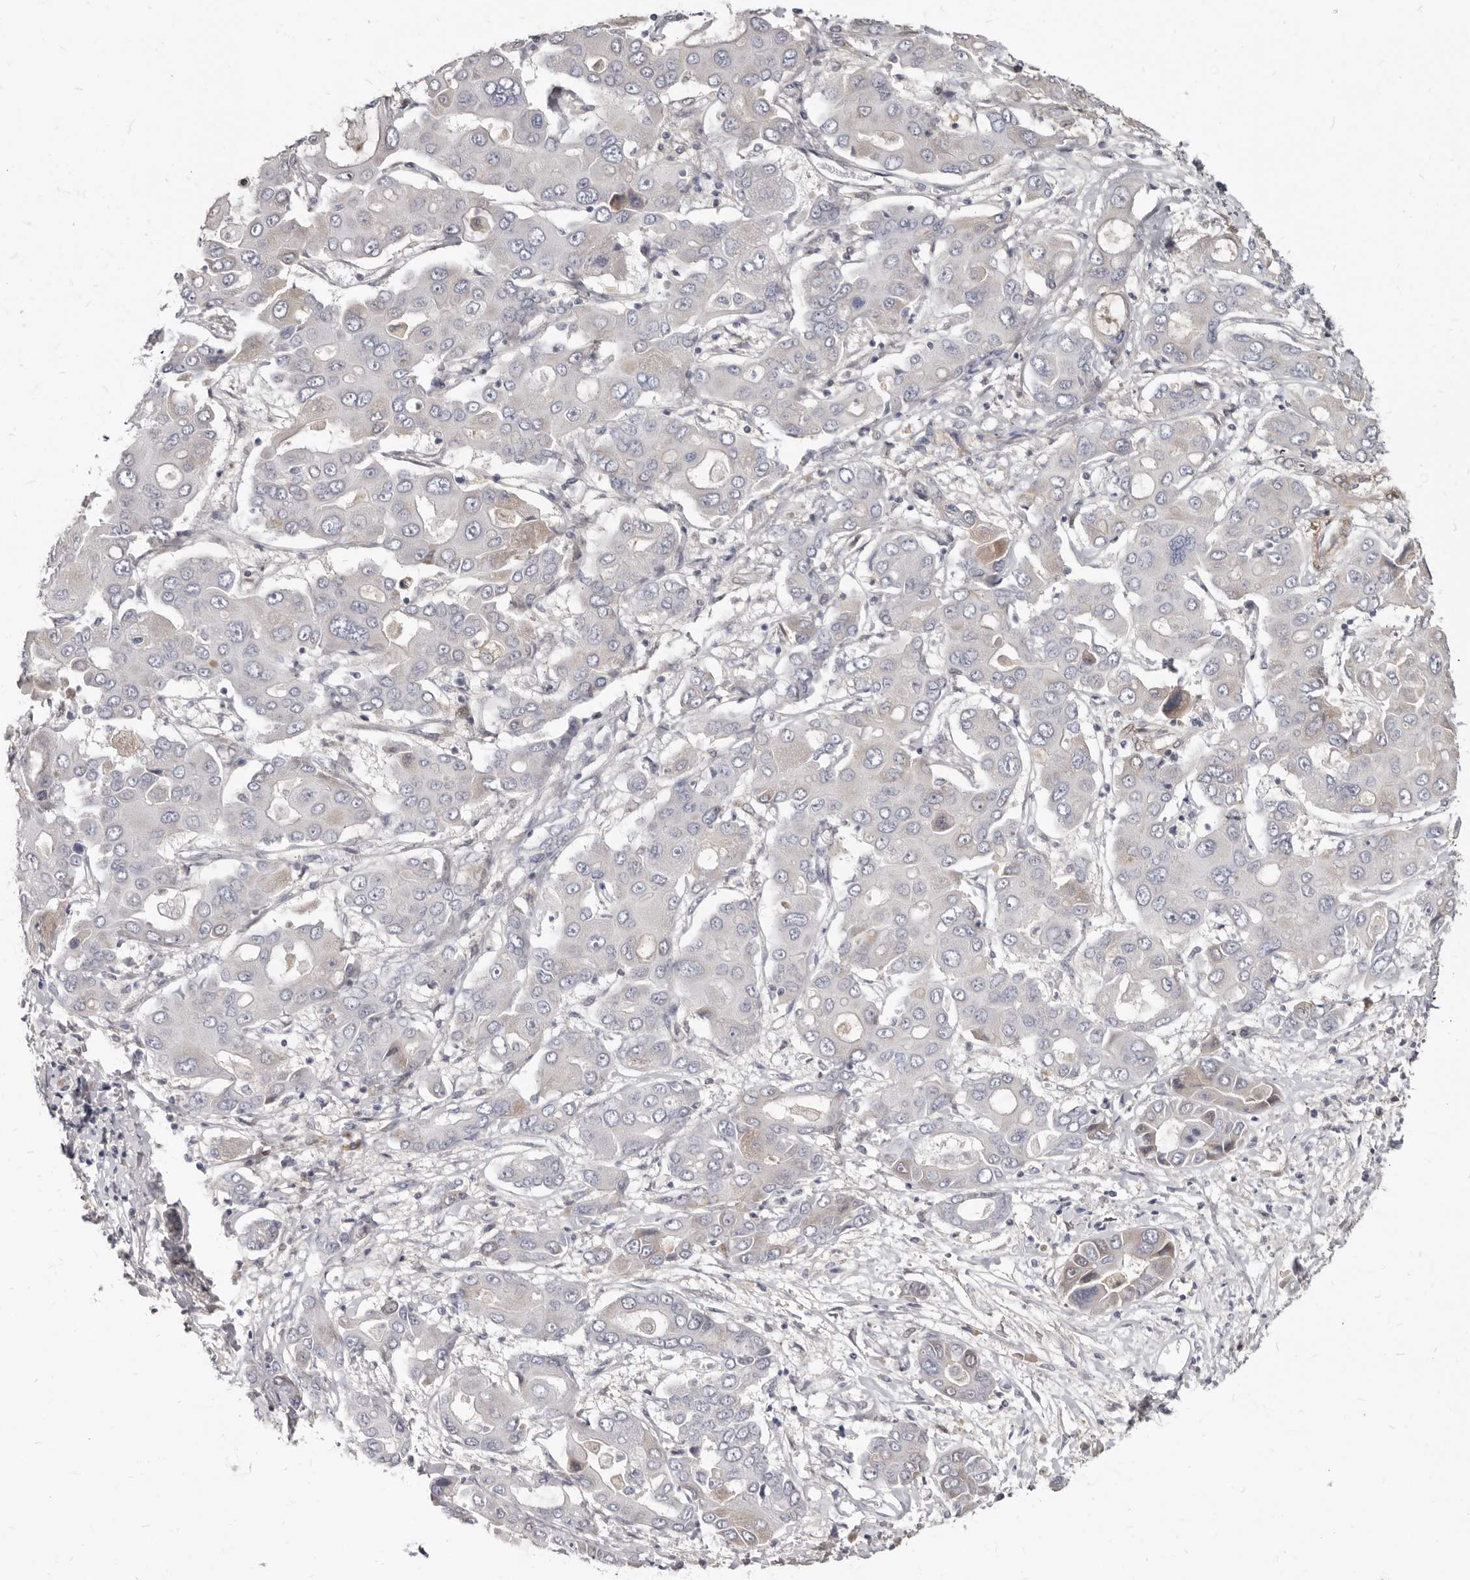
{"staining": {"intensity": "weak", "quantity": "<25%", "location": "cytoplasmic/membranous"}, "tissue": "liver cancer", "cell_type": "Tumor cells", "image_type": "cancer", "snomed": [{"axis": "morphology", "description": "Cholangiocarcinoma"}, {"axis": "topography", "description": "Liver"}], "caption": "IHC micrograph of neoplastic tissue: human liver cancer stained with DAB (3,3'-diaminobenzidine) shows no significant protein staining in tumor cells.", "gene": "MRGPRF", "patient": {"sex": "male", "age": 67}}